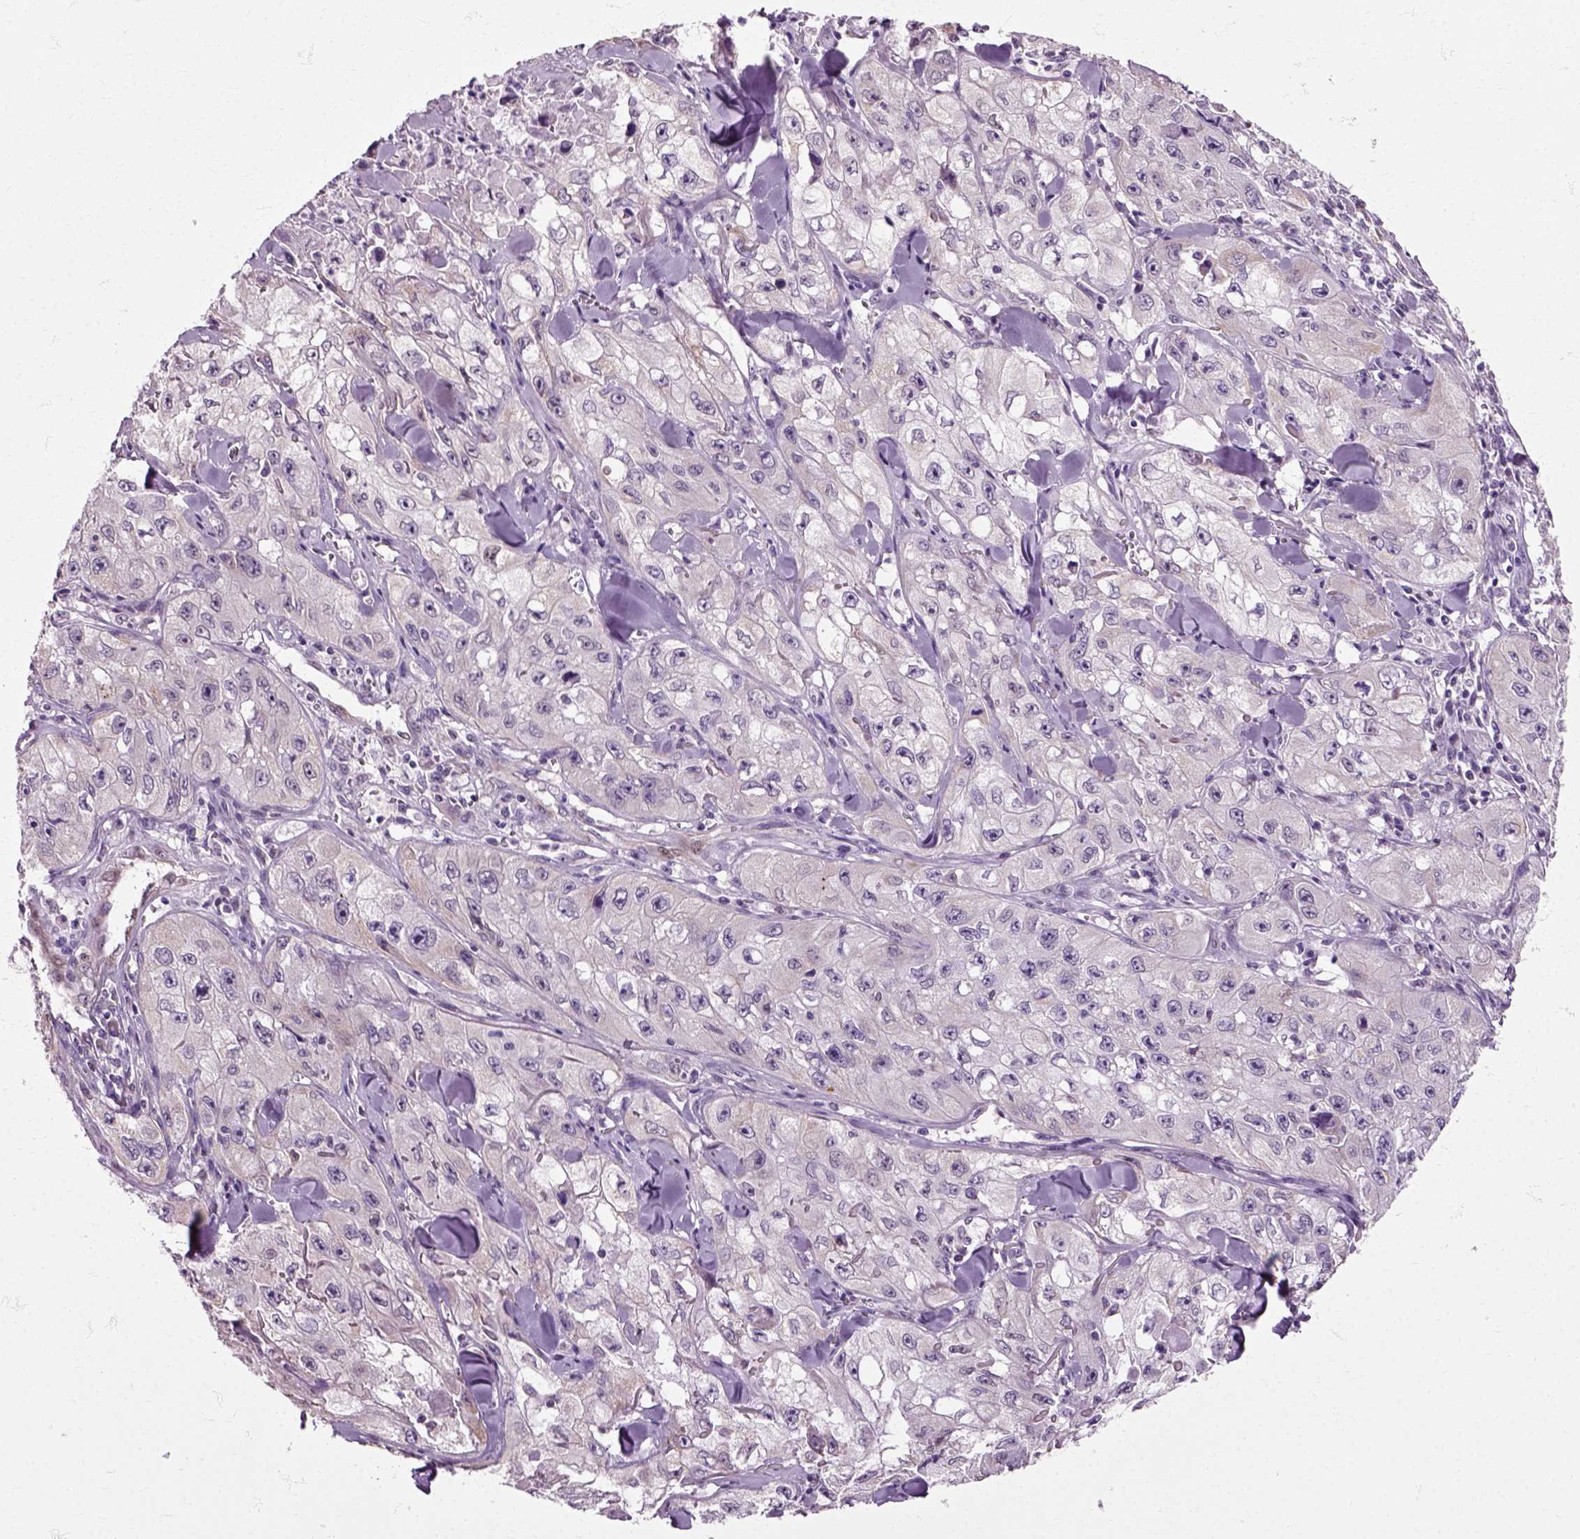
{"staining": {"intensity": "weak", "quantity": "<25%", "location": "cytoplasmic/membranous"}, "tissue": "skin cancer", "cell_type": "Tumor cells", "image_type": "cancer", "snomed": [{"axis": "morphology", "description": "Squamous cell carcinoma, NOS"}, {"axis": "topography", "description": "Skin"}, {"axis": "topography", "description": "Subcutis"}], "caption": "Immunohistochemical staining of human squamous cell carcinoma (skin) shows no significant expression in tumor cells.", "gene": "HSPA2", "patient": {"sex": "male", "age": 73}}